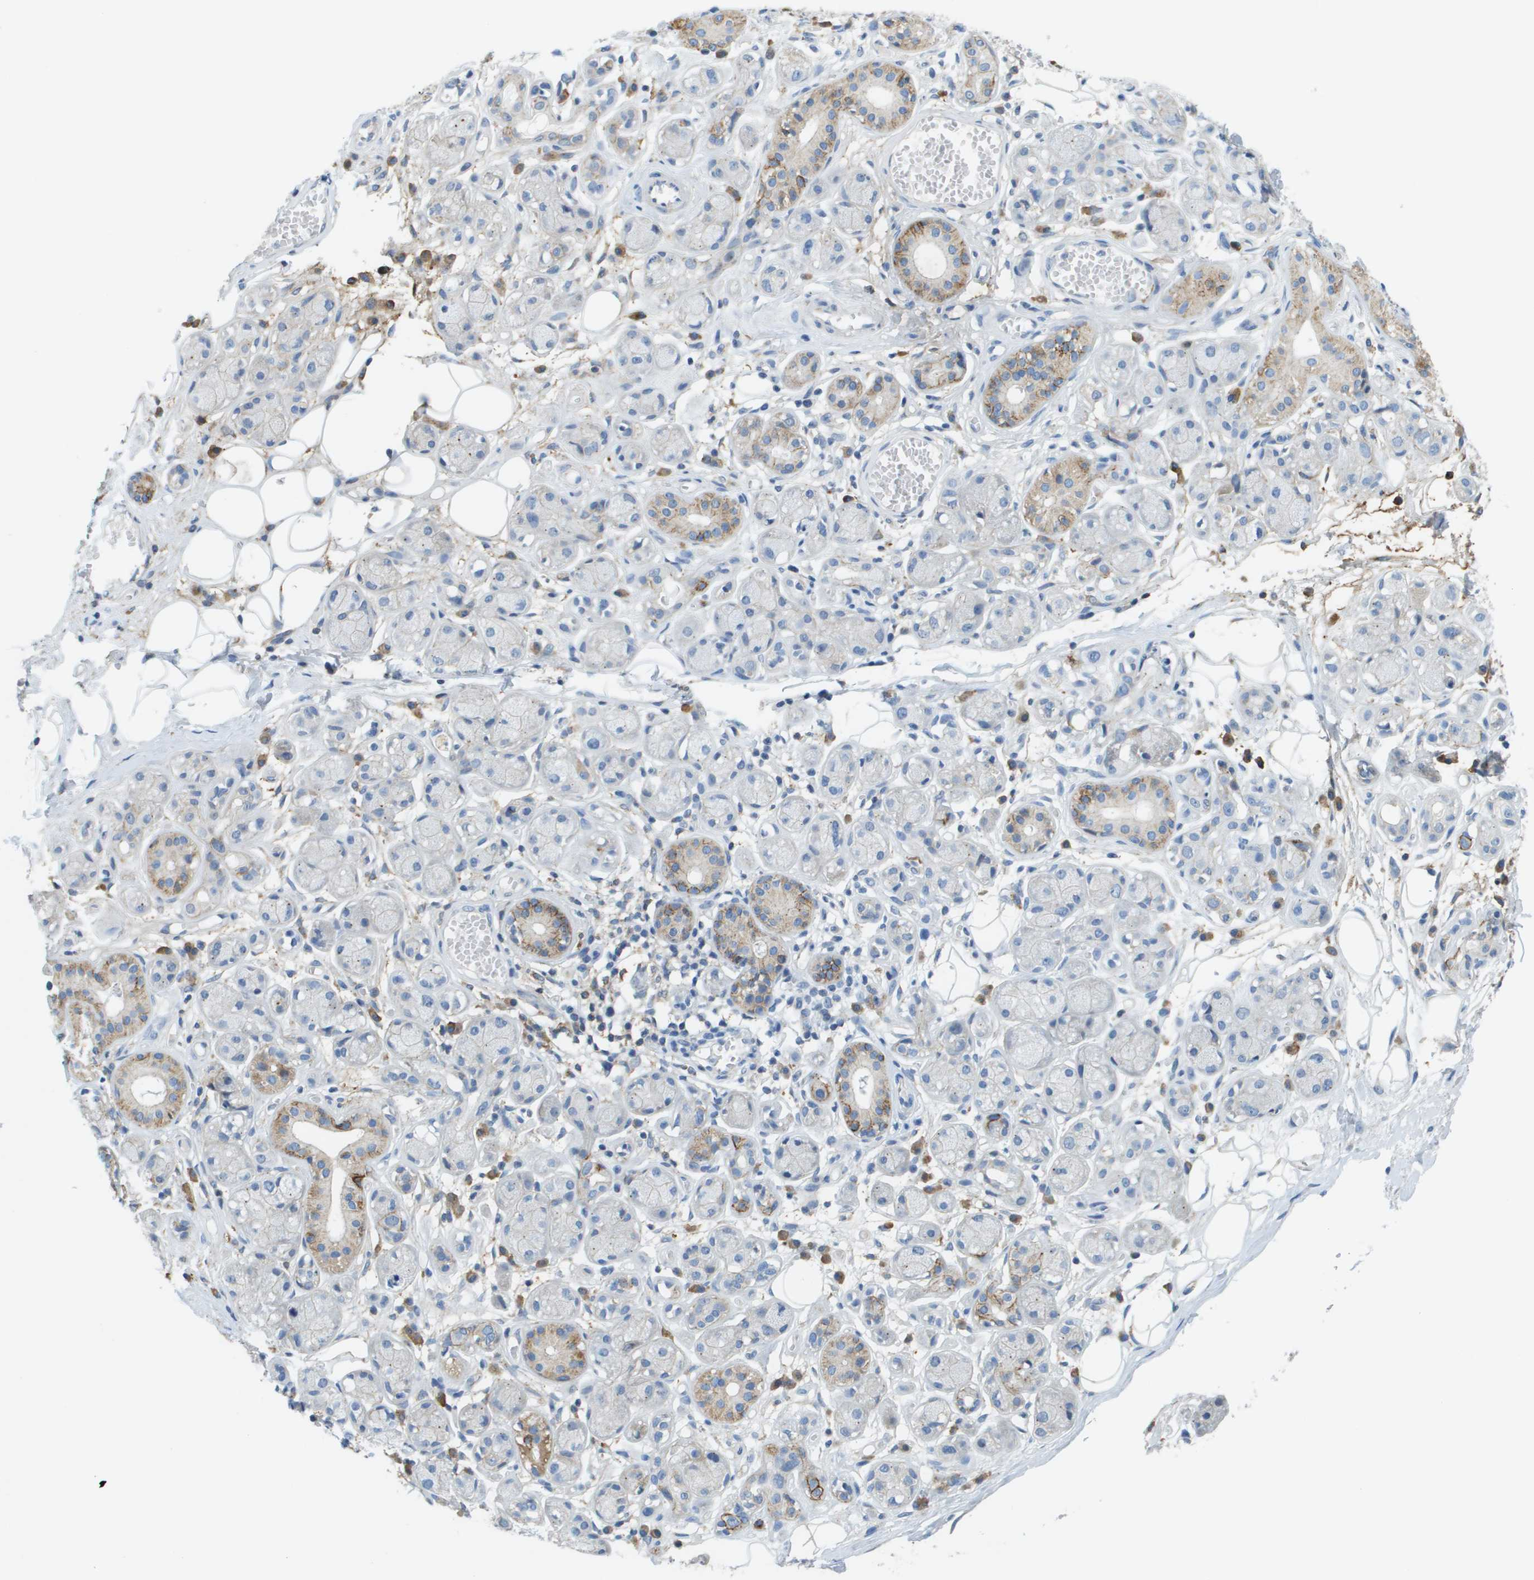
{"staining": {"intensity": "negative", "quantity": "none", "location": "none"}, "tissue": "adipose tissue", "cell_type": "Adipocytes", "image_type": "normal", "snomed": [{"axis": "morphology", "description": "Normal tissue, NOS"}, {"axis": "morphology", "description": "Inflammation, NOS"}, {"axis": "topography", "description": "Salivary gland"}, {"axis": "topography", "description": "Peripheral nerve tissue"}], "caption": "Human adipose tissue stained for a protein using immunohistochemistry (IHC) demonstrates no staining in adipocytes.", "gene": "SDC1", "patient": {"sex": "female", "age": 75}}